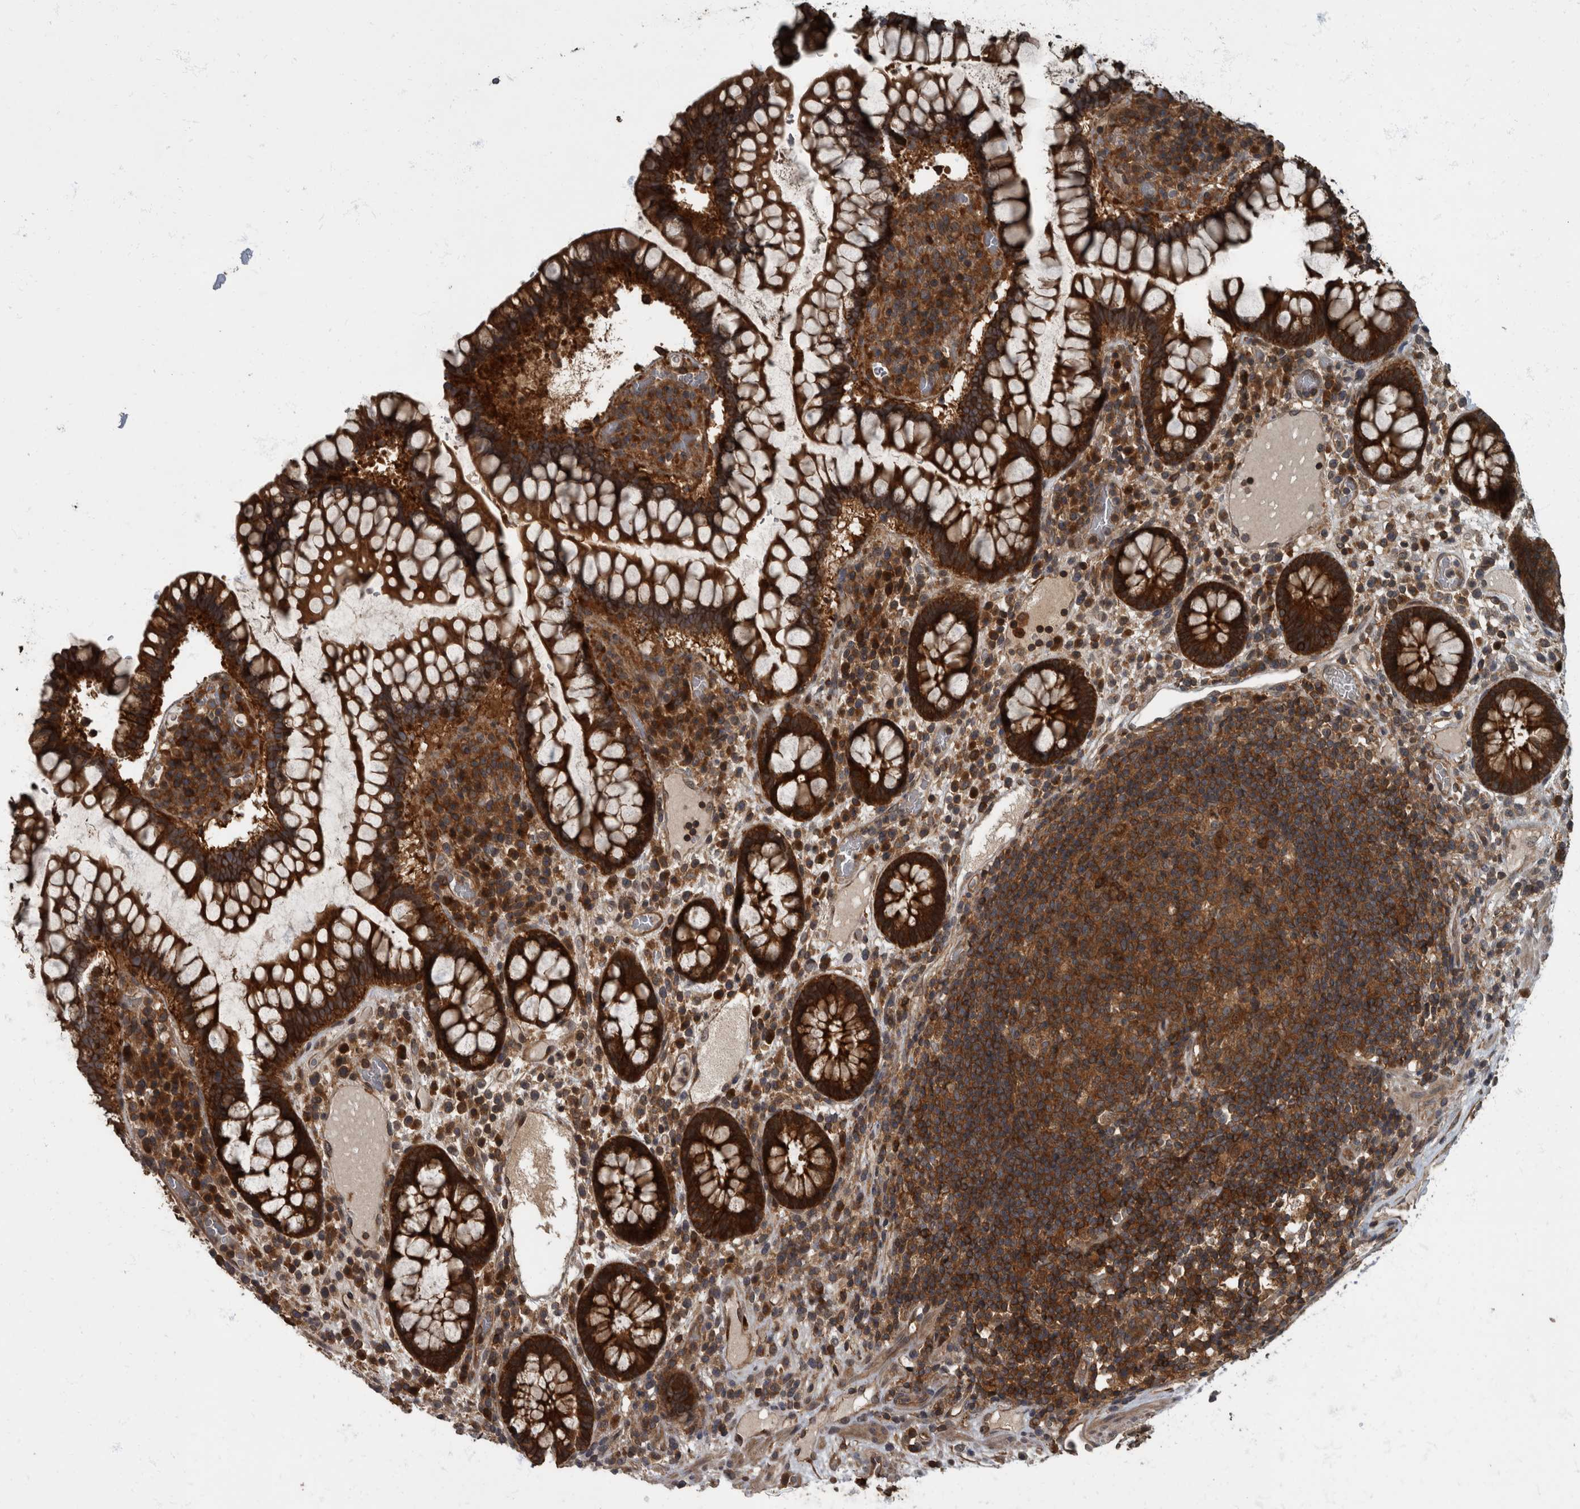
{"staining": {"intensity": "moderate", "quantity": ">75%", "location": "cytoplasmic/membranous"}, "tissue": "colon", "cell_type": "Endothelial cells", "image_type": "normal", "snomed": [{"axis": "morphology", "description": "Normal tissue, NOS"}, {"axis": "topography", "description": "Colon"}], "caption": "A high-resolution image shows immunohistochemistry (IHC) staining of benign colon, which reveals moderate cytoplasmic/membranous staining in approximately >75% of endothelial cells. The staining was performed using DAB to visualize the protein expression in brown, while the nuclei were stained in blue with hematoxylin (Magnification: 20x).", "gene": "RABGGTB", "patient": {"sex": "female", "age": 79}}